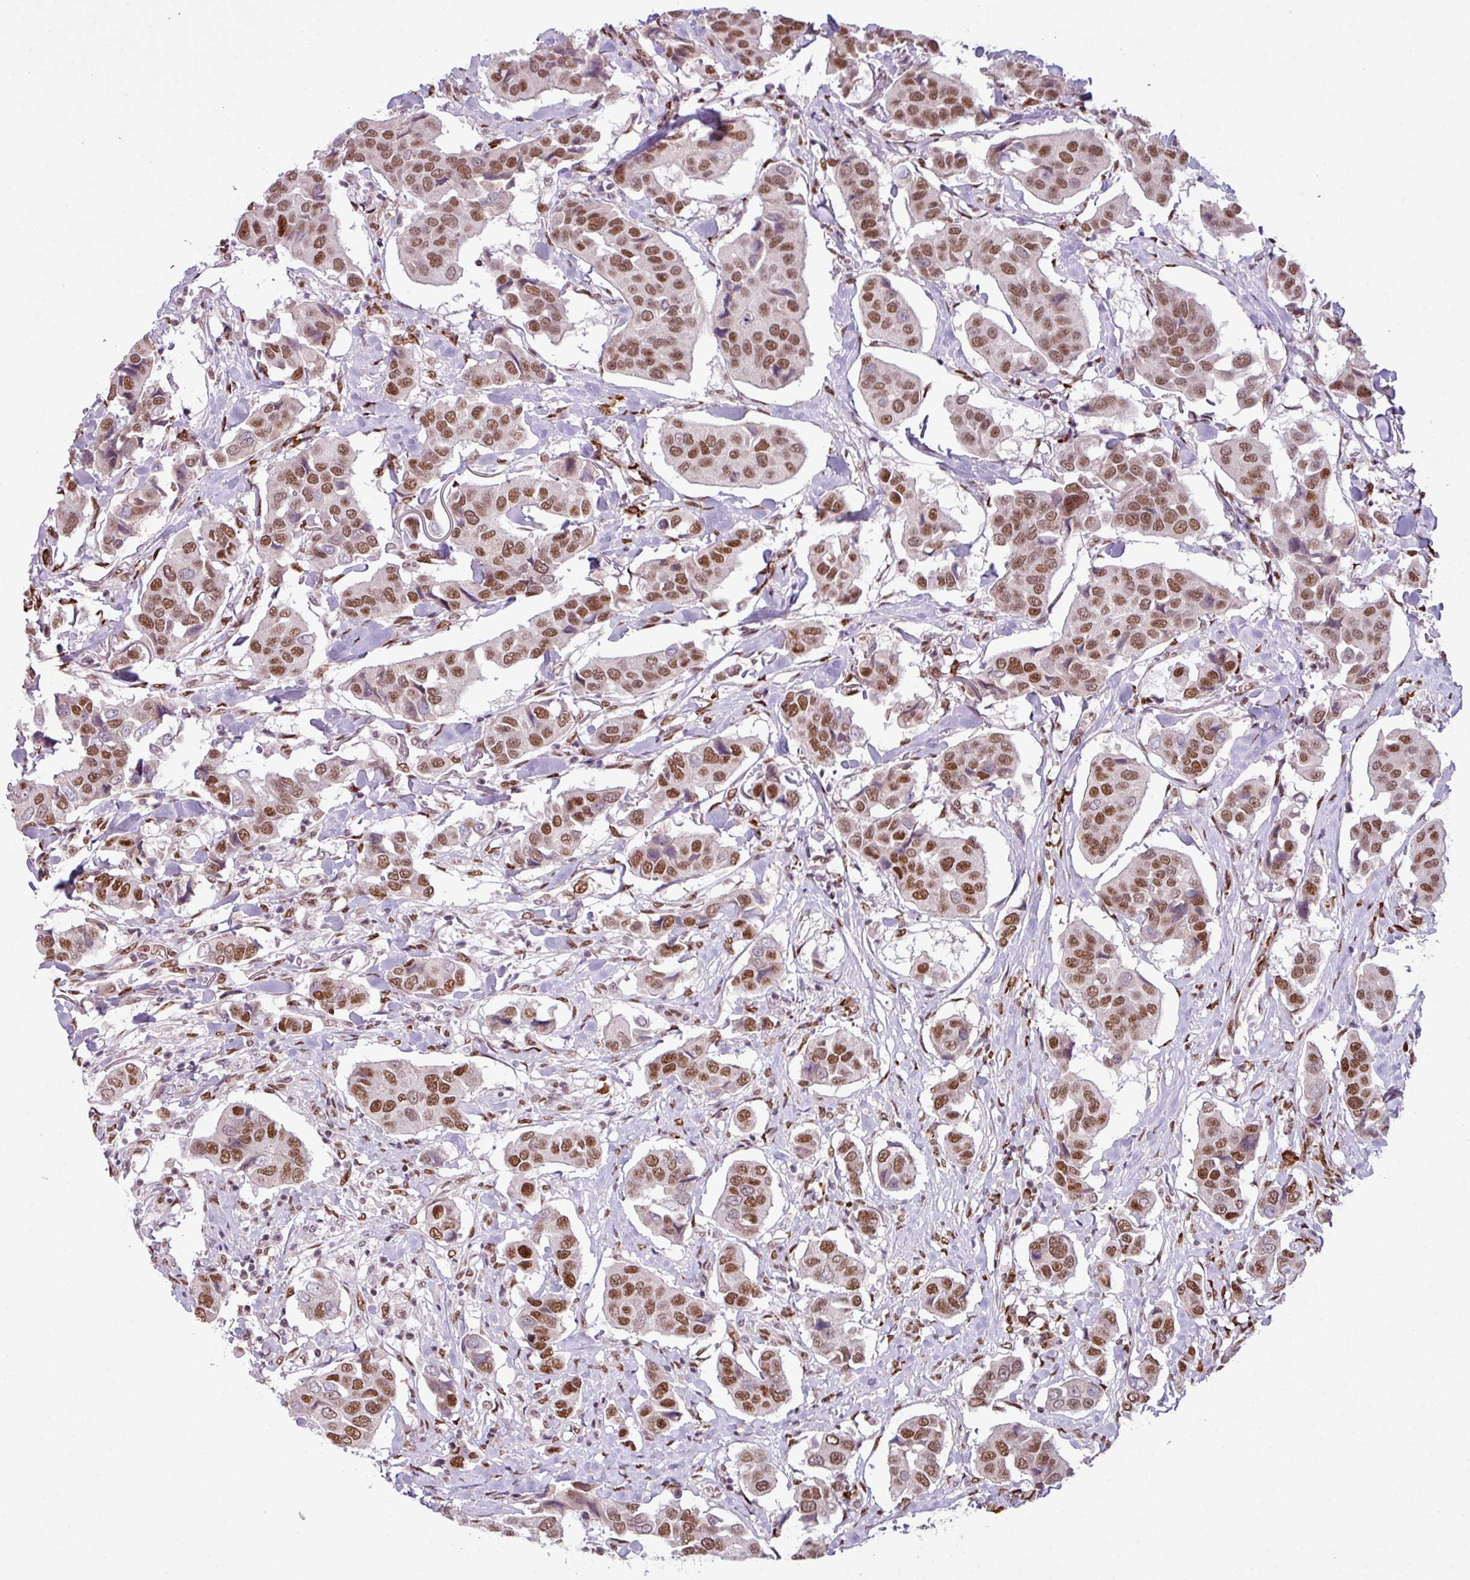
{"staining": {"intensity": "moderate", "quantity": ">75%", "location": "nuclear"}, "tissue": "breast cancer", "cell_type": "Tumor cells", "image_type": "cancer", "snomed": [{"axis": "morphology", "description": "Duct carcinoma"}, {"axis": "topography", "description": "Breast"}], "caption": "Breast cancer stained for a protein (brown) shows moderate nuclear positive positivity in approximately >75% of tumor cells.", "gene": "PRDM5", "patient": {"sex": "female", "age": 80}}